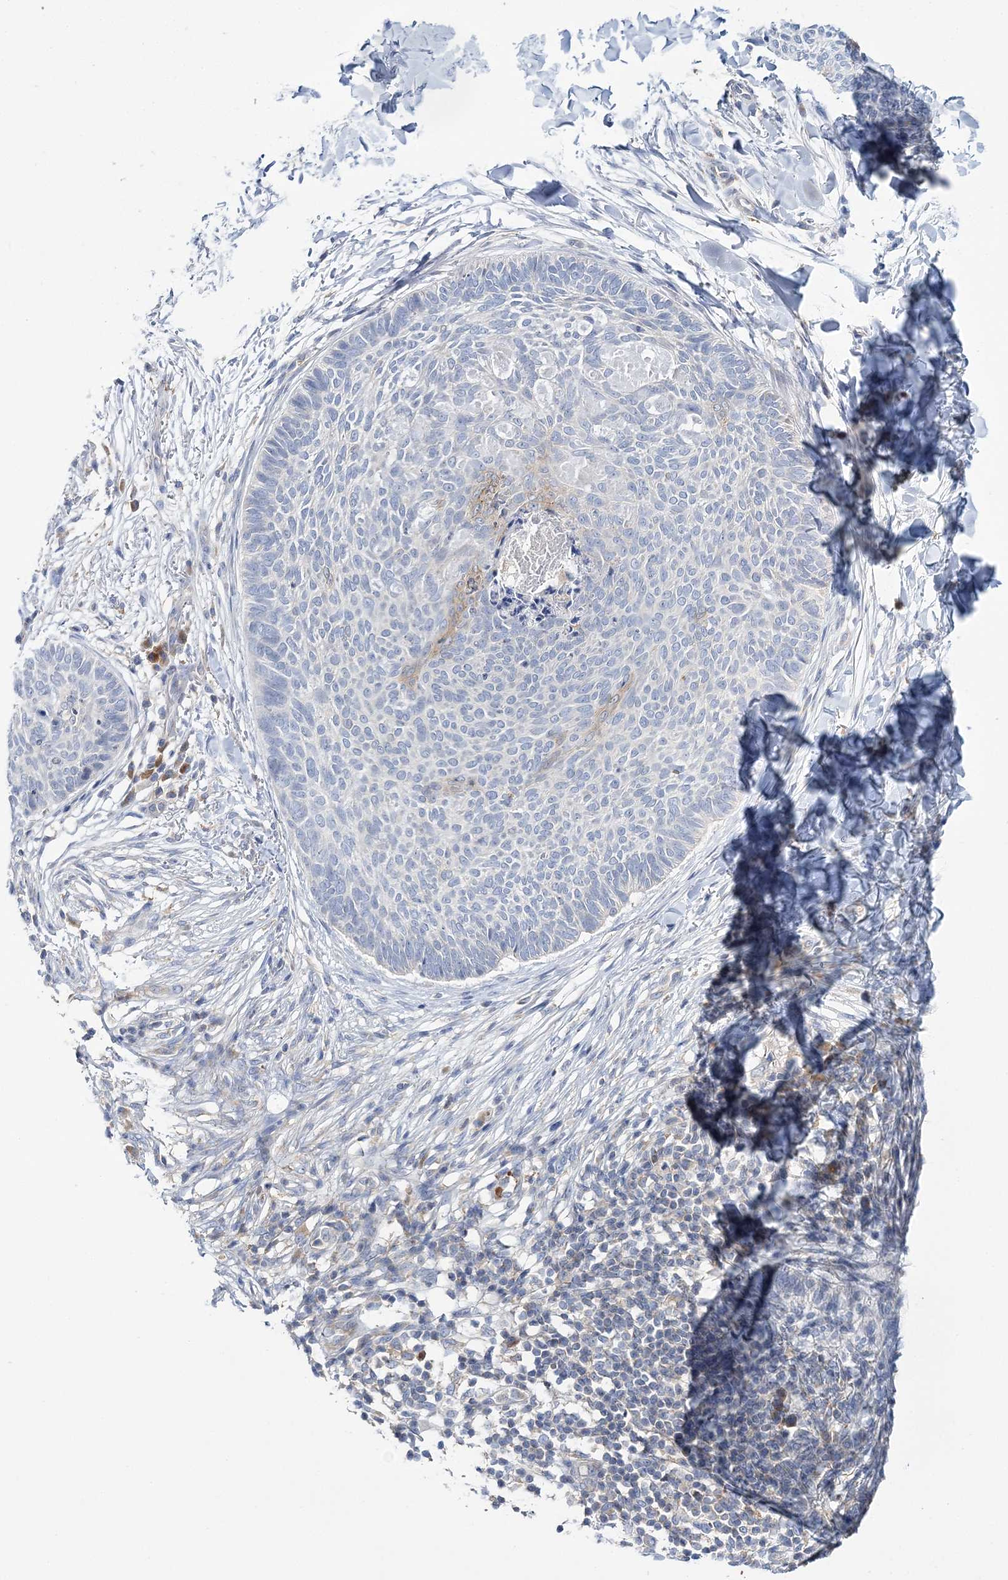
{"staining": {"intensity": "negative", "quantity": "none", "location": "none"}, "tissue": "skin cancer", "cell_type": "Tumor cells", "image_type": "cancer", "snomed": [{"axis": "morphology", "description": "Normal tissue, NOS"}, {"axis": "morphology", "description": "Basal cell carcinoma"}, {"axis": "topography", "description": "Skin"}], "caption": "Immunohistochemistry (IHC) histopathology image of skin cancer (basal cell carcinoma) stained for a protein (brown), which shows no expression in tumor cells.", "gene": "ATP11B", "patient": {"sex": "male", "age": 50}}